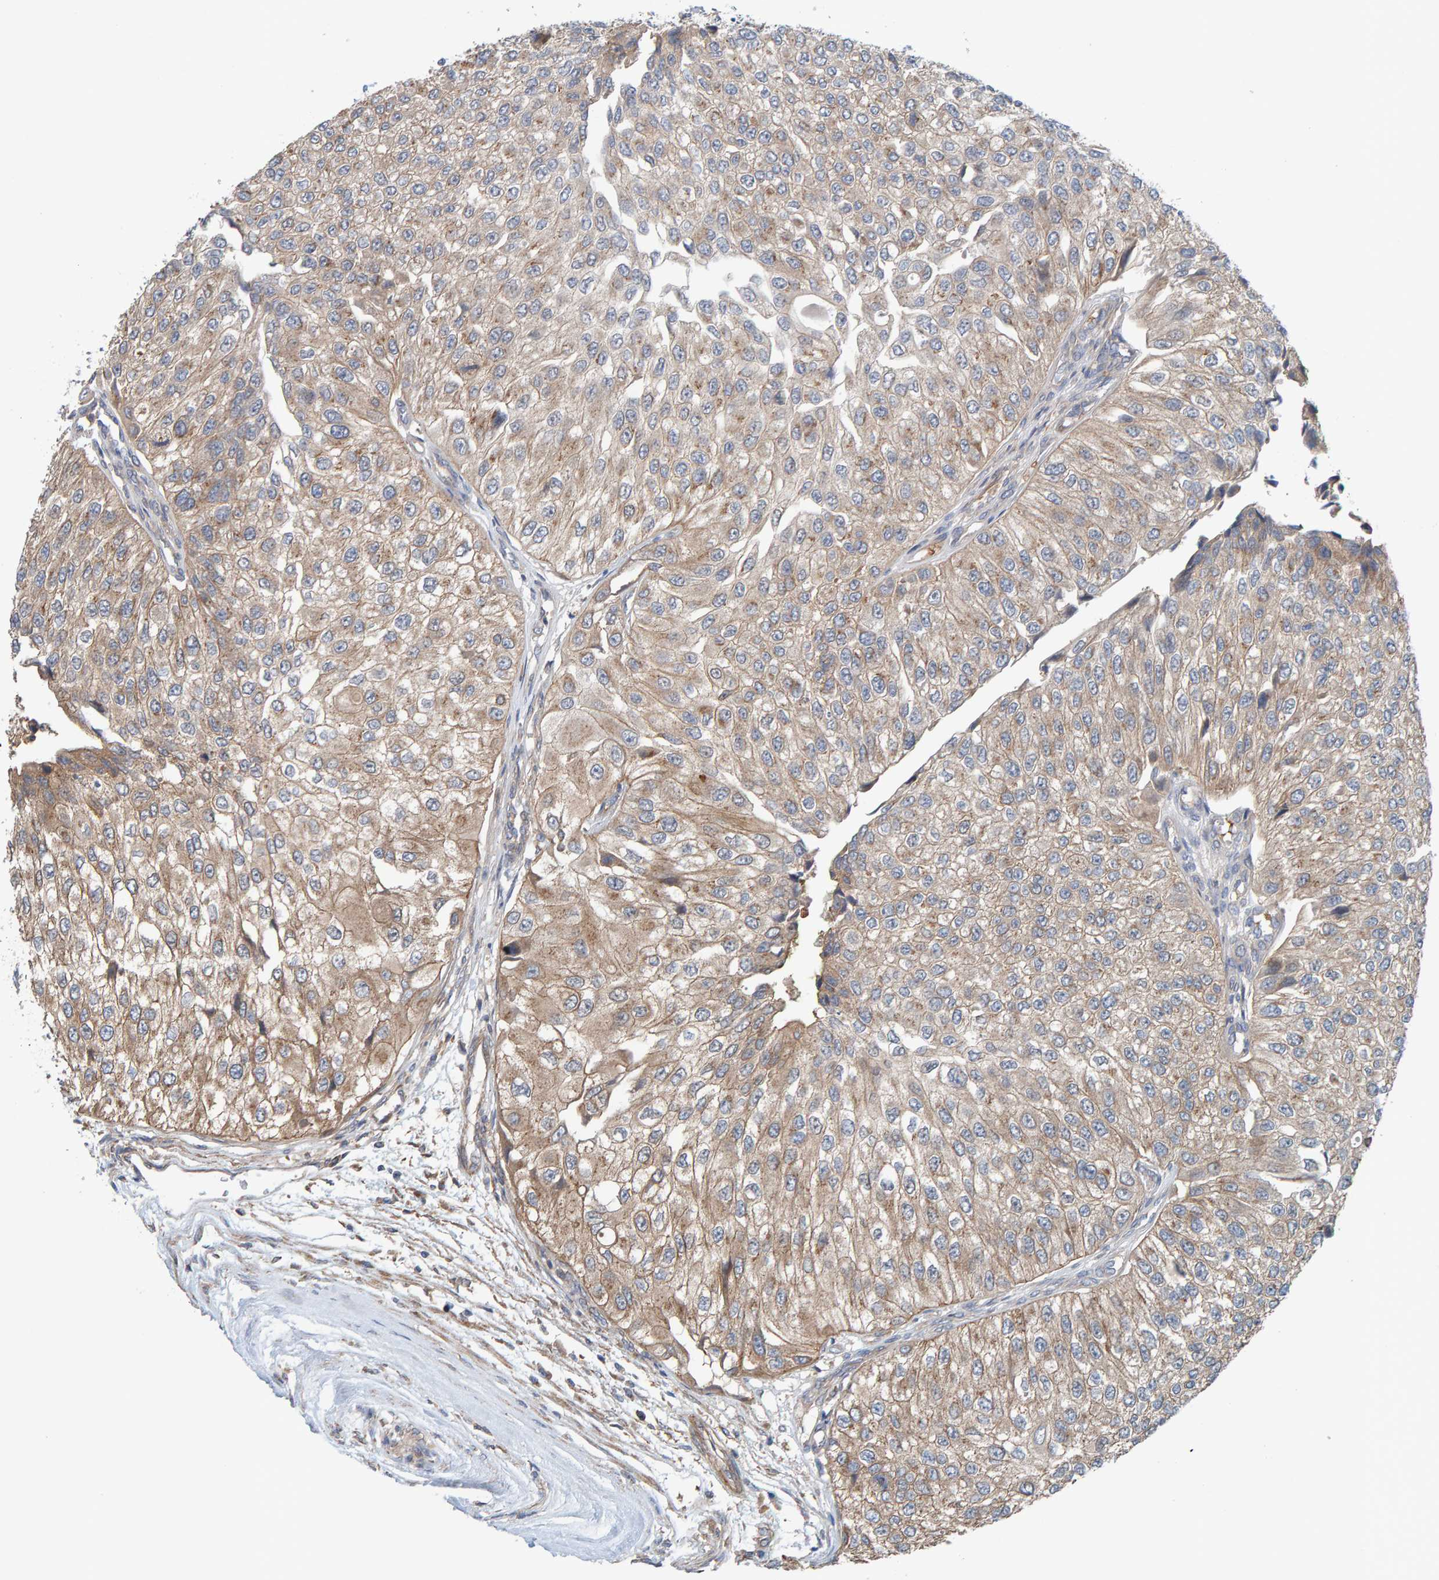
{"staining": {"intensity": "moderate", "quantity": ">75%", "location": "cytoplasmic/membranous"}, "tissue": "urothelial cancer", "cell_type": "Tumor cells", "image_type": "cancer", "snomed": [{"axis": "morphology", "description": "Urothelial carcinoma, High grade"}, {"axis": "topography", "description": "Kidney"}, {"axis": "topography", "description": "Urinary bladder"}], "caption": "Protein positivity by IHC reveals moderate cytoplasmic/membranous positivity in approximately >75% of tumor cells in urothelial cancer. (brown staining indicates protein expression, while blue staining denotes nuclei).", "gene": "UBAP1", "patient": {"sex": "male", "age": 77}}